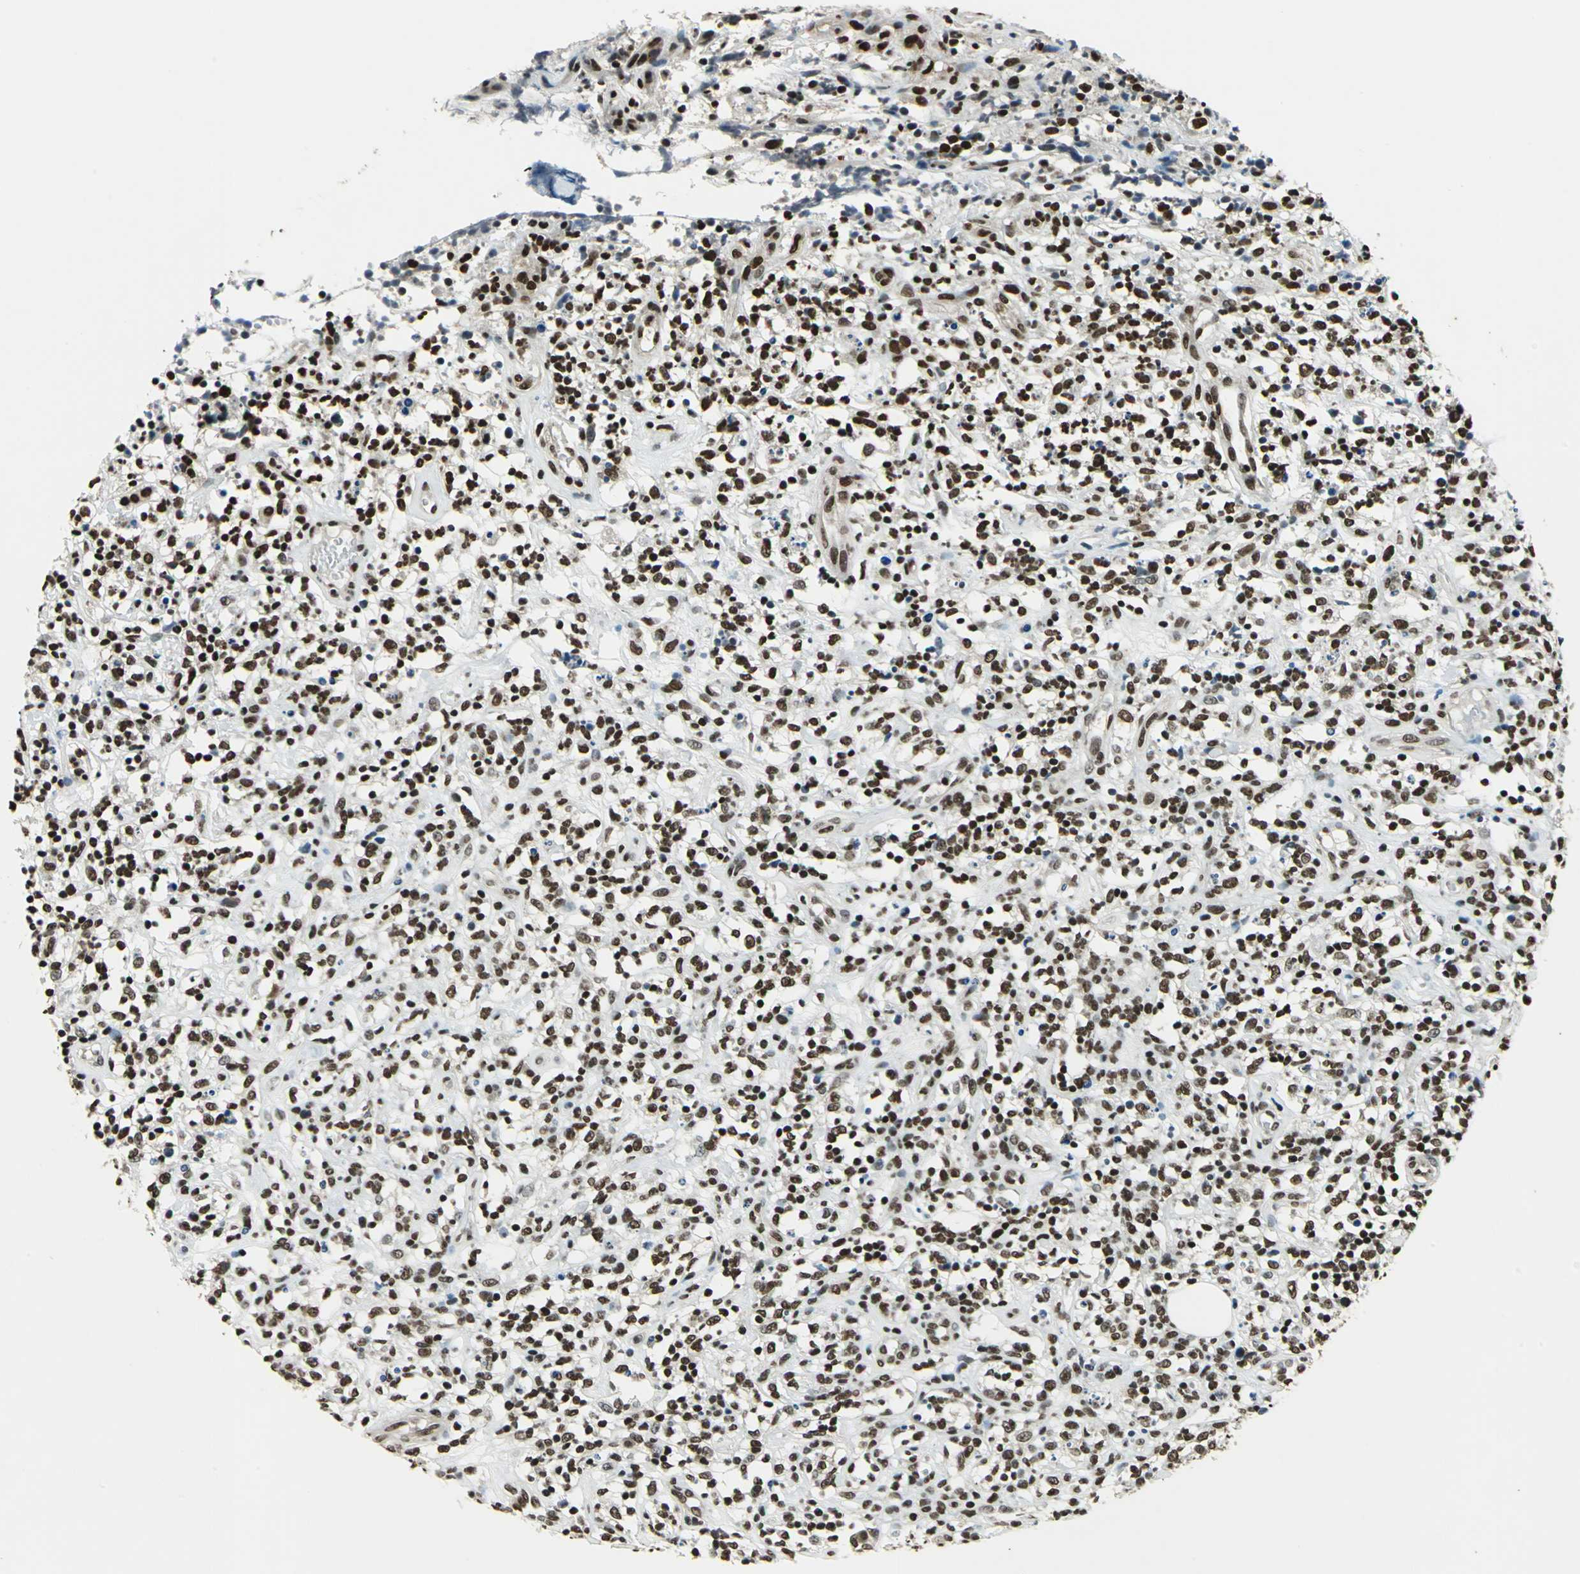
{"staining": {"intensity": "strong", "quantity": ">75%", "location": "nuclear"}, "tissue": "lymphoma", "cell_type": "Tumor cells", "image_type": "cancer", "snomed": [{"axis": "morphology", "description": "Malignant lymphoma, non-Hodgkin's type, High grade"}, {"axis": "topography", "description": "Lymph node"}], "caption": "IHC of lymphoma reveals high levels of strong nuclear expression in approximately >75% of tumor cells.", "gene": "RBM14", "patient": {"sex": "female", "age": 73}}